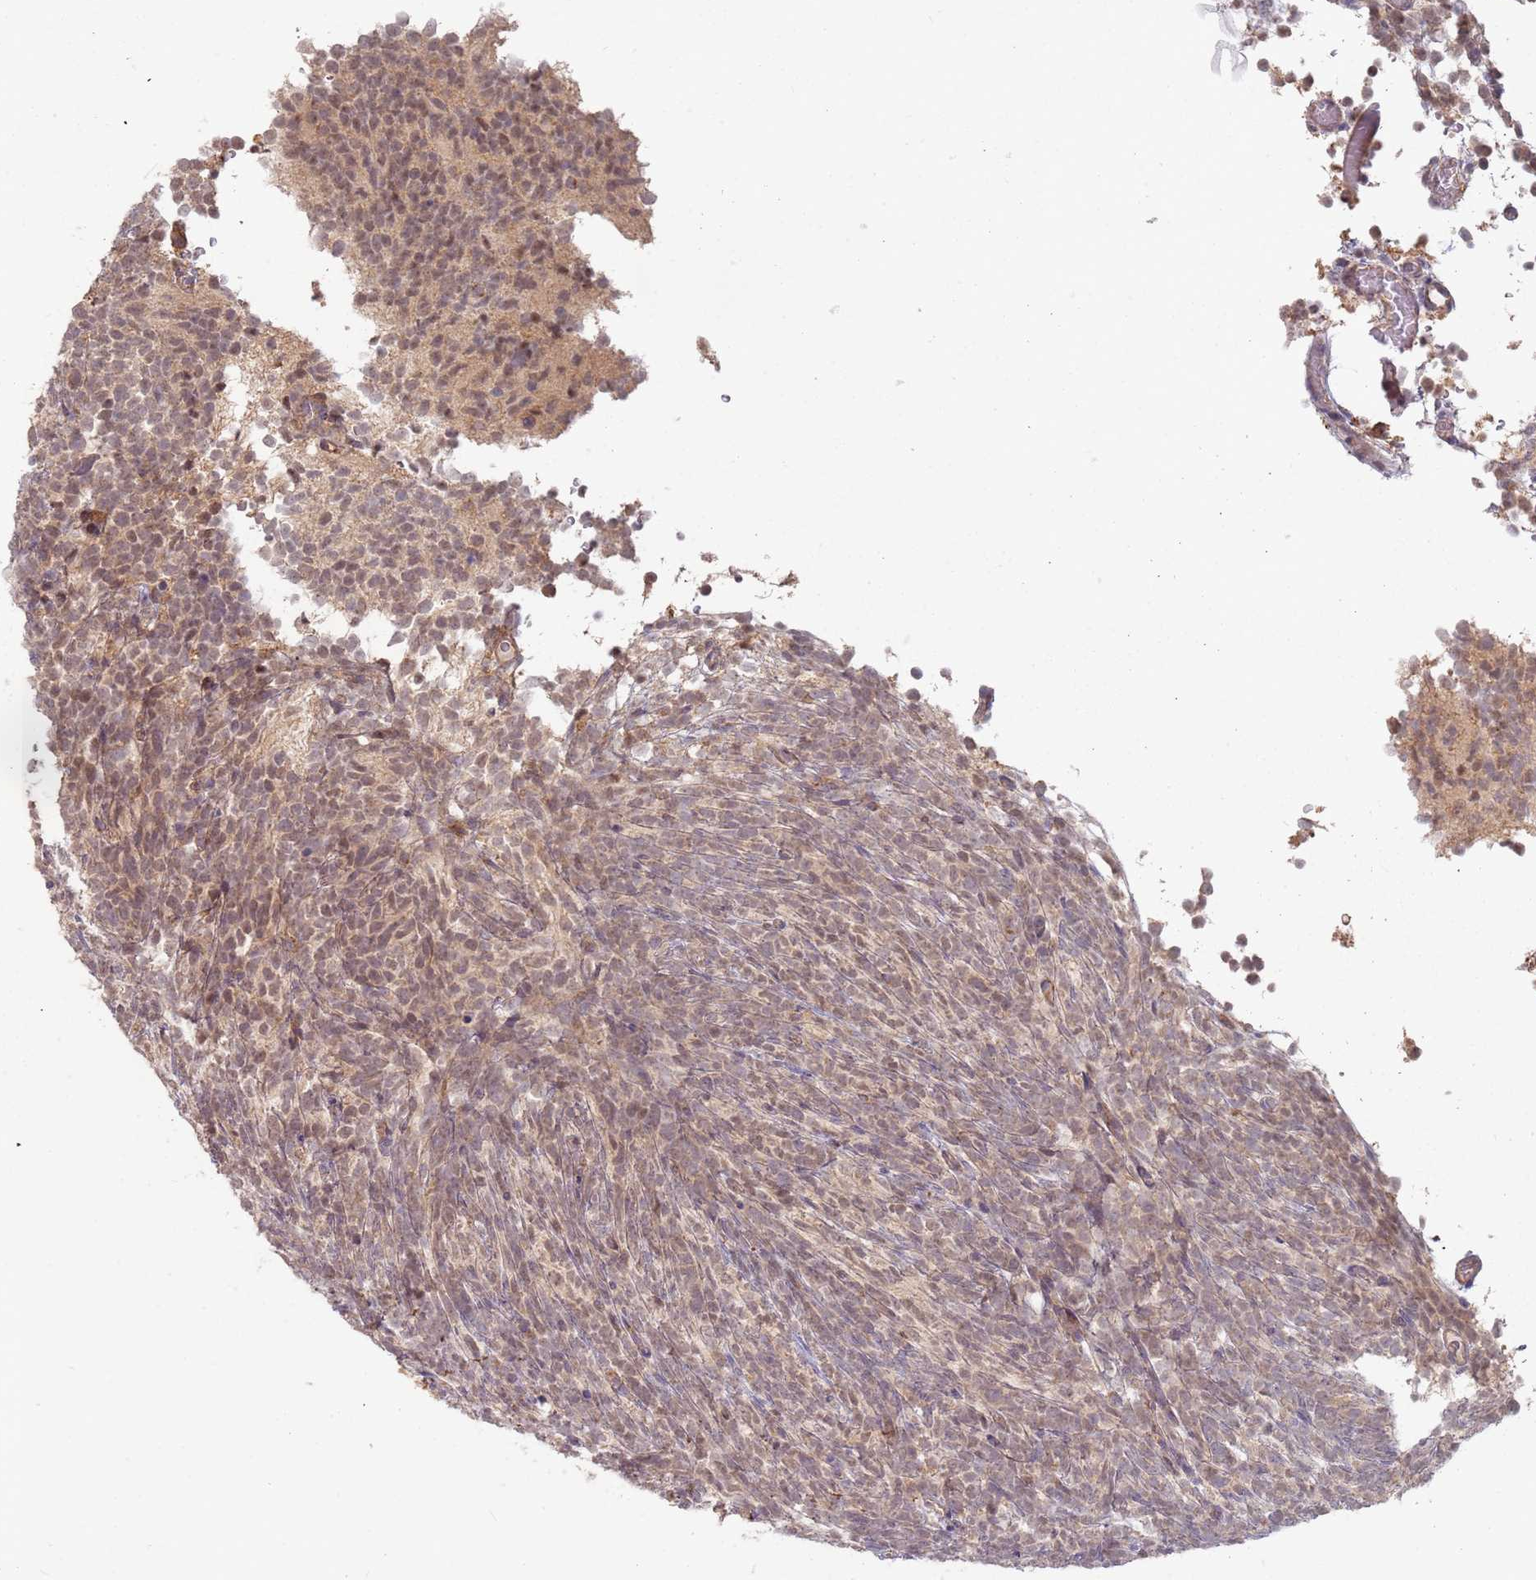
{"staining": {"intensity": "weak", "quantity": "25%-75%", "location": "cytoplasmic/membranous,nuclear"}, "tissue": "glioma", "cell_type": "Tumor cells", "image_type": "cancer", "snomed": [{"axis": "morphology", "description": "Glioma, malignant, Low grade"}, {"axis": "topography", "description": "Brain"}], "caption": "A micrograph showing weak cytoplasmic/membranous and nuclear positivity in approximately 25%-75% of tumor cells in glioma, as visualized by brown immunohistochemical staining.", "gene": "MPEG1", "patient": {"sex": "female", "age": 1}}